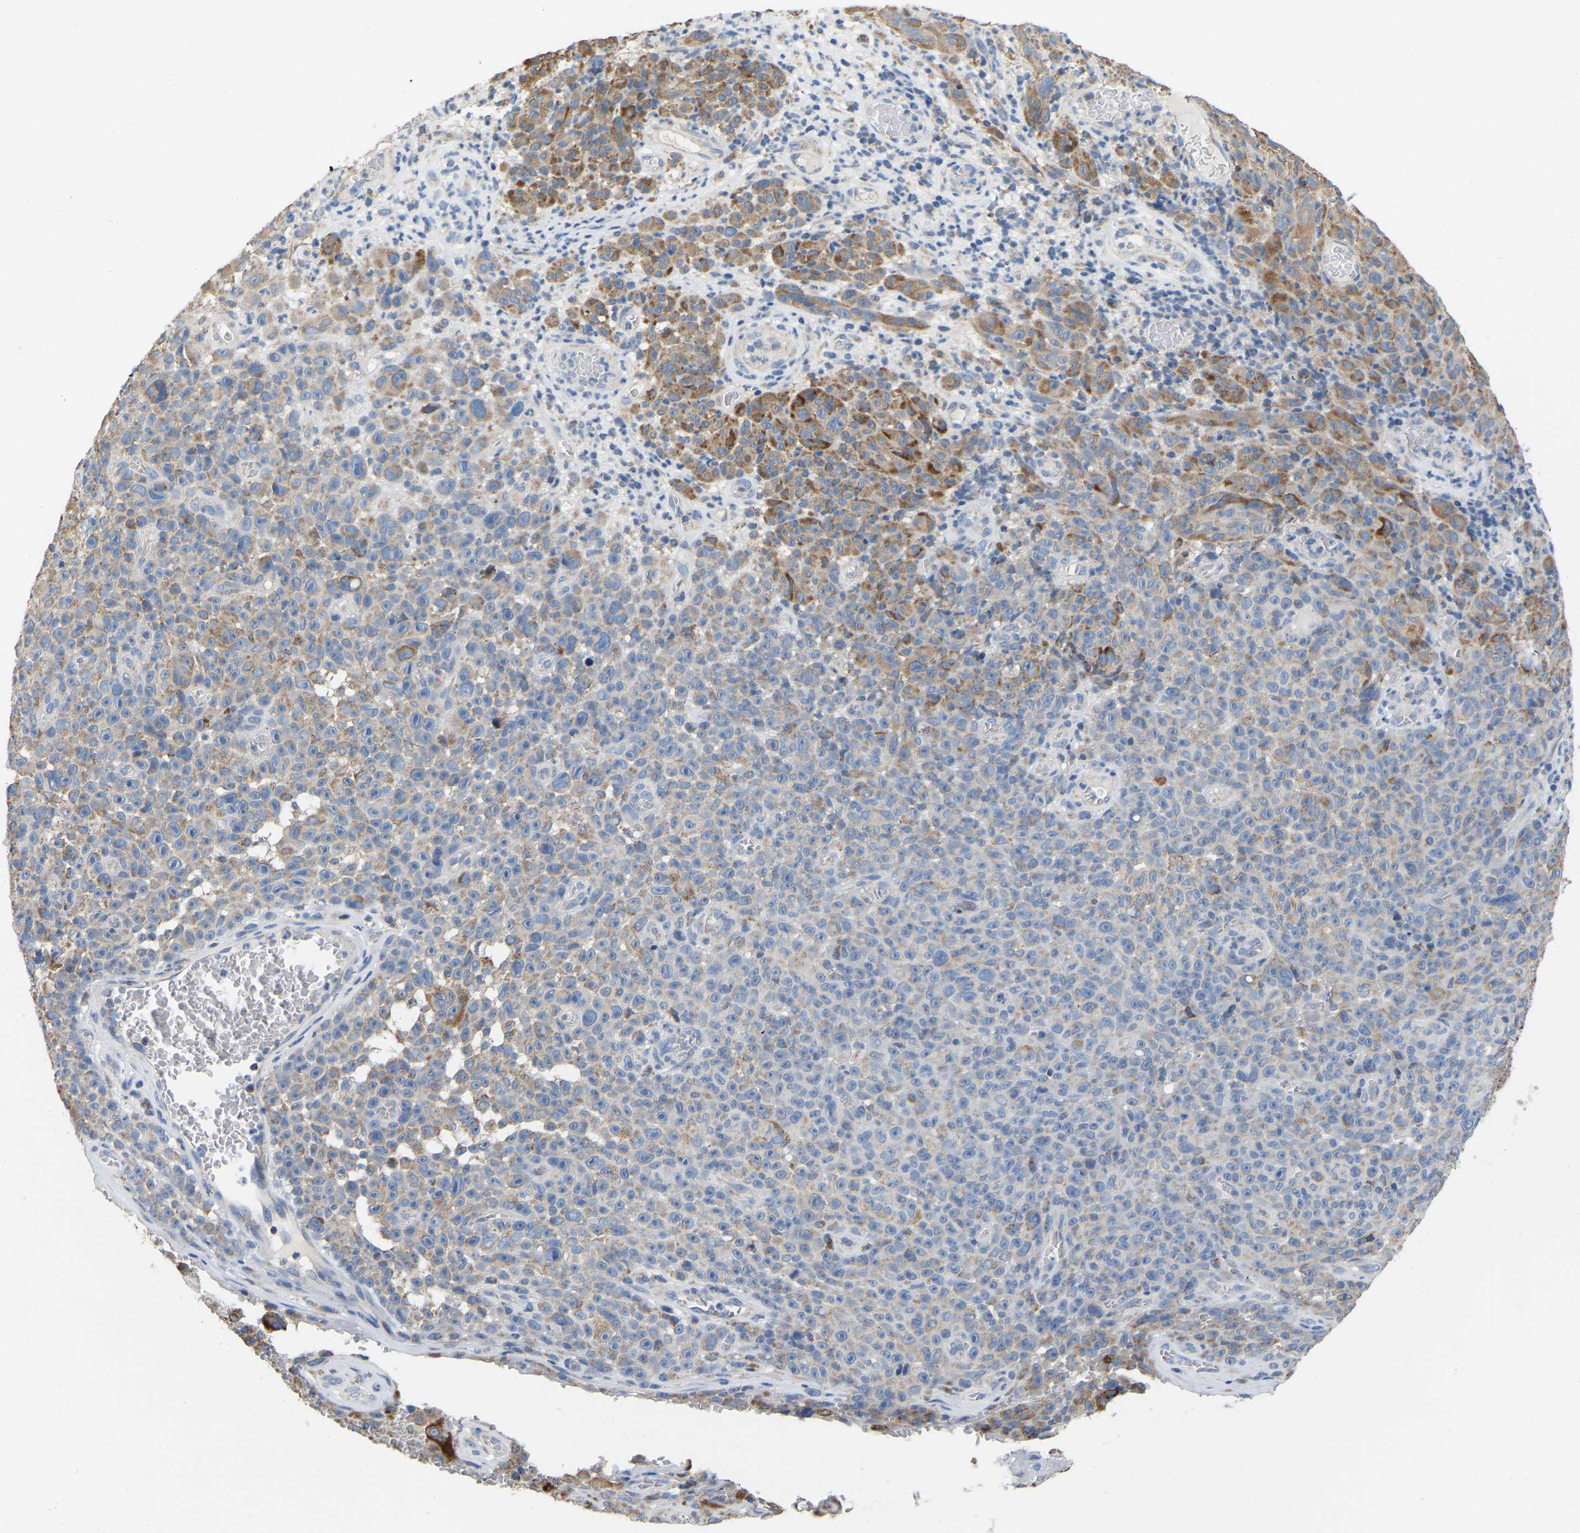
{"staining": {"intensity": "moderate", "quantity": "<25%", "location": "cytoplasmic/membranous"}, "tissue": "melanoma", "cell_type": "Tumor cells", "image_type": "cancer", "snomed": [{"axis": "morphology", "description": "Malignant melanoma, NOS"}, {"axis": "topography", "description": "Skin"}], "caption": "Melanoma stained with a brown dye exhibits moderate cytoplasmic/membranous positive expression in about <25% of tumor cells.", "gene": "CBLB", "patient": {"sex": "female", "age": 82}}